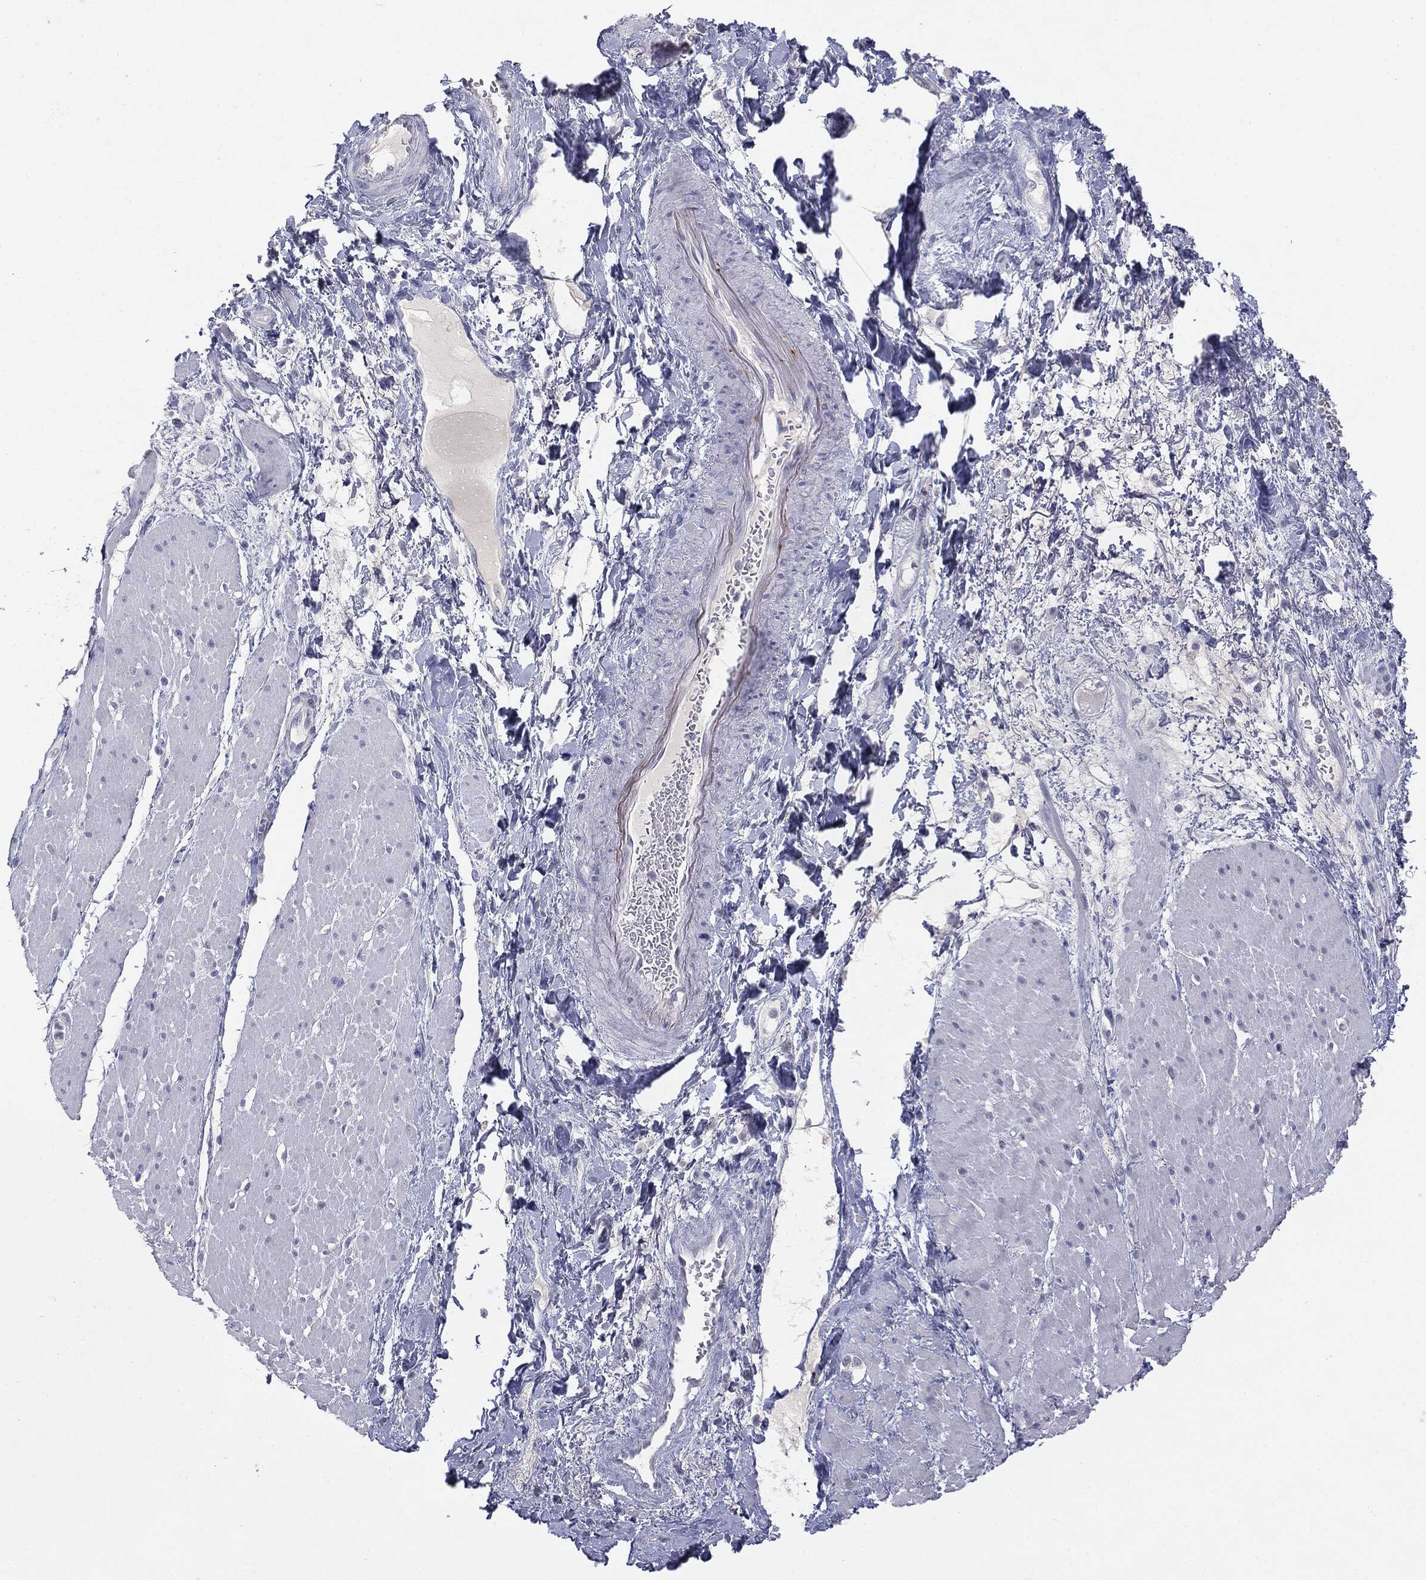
{"staining": {"intensity": "negative", "quantity": "none", "location": "none"}, "tissue": "smooth muscle", "cell_type": "Smooth muscle cells", "image_type": "normal", "snomed": [{"axis": "morphology", "description": "Normal tissue, NOS"}, {"axis": "topography", "description": "Soft tissue"}, {"axis": "topography", "description": "Smooth muscle"}], "caption": "DAB immunohistochemical staining of unremarkable human smooth muscle reveals no significant expression in smooth muscle cells.", "gene": "MUC1", "patient": {"sex": "male", "age": 72}}